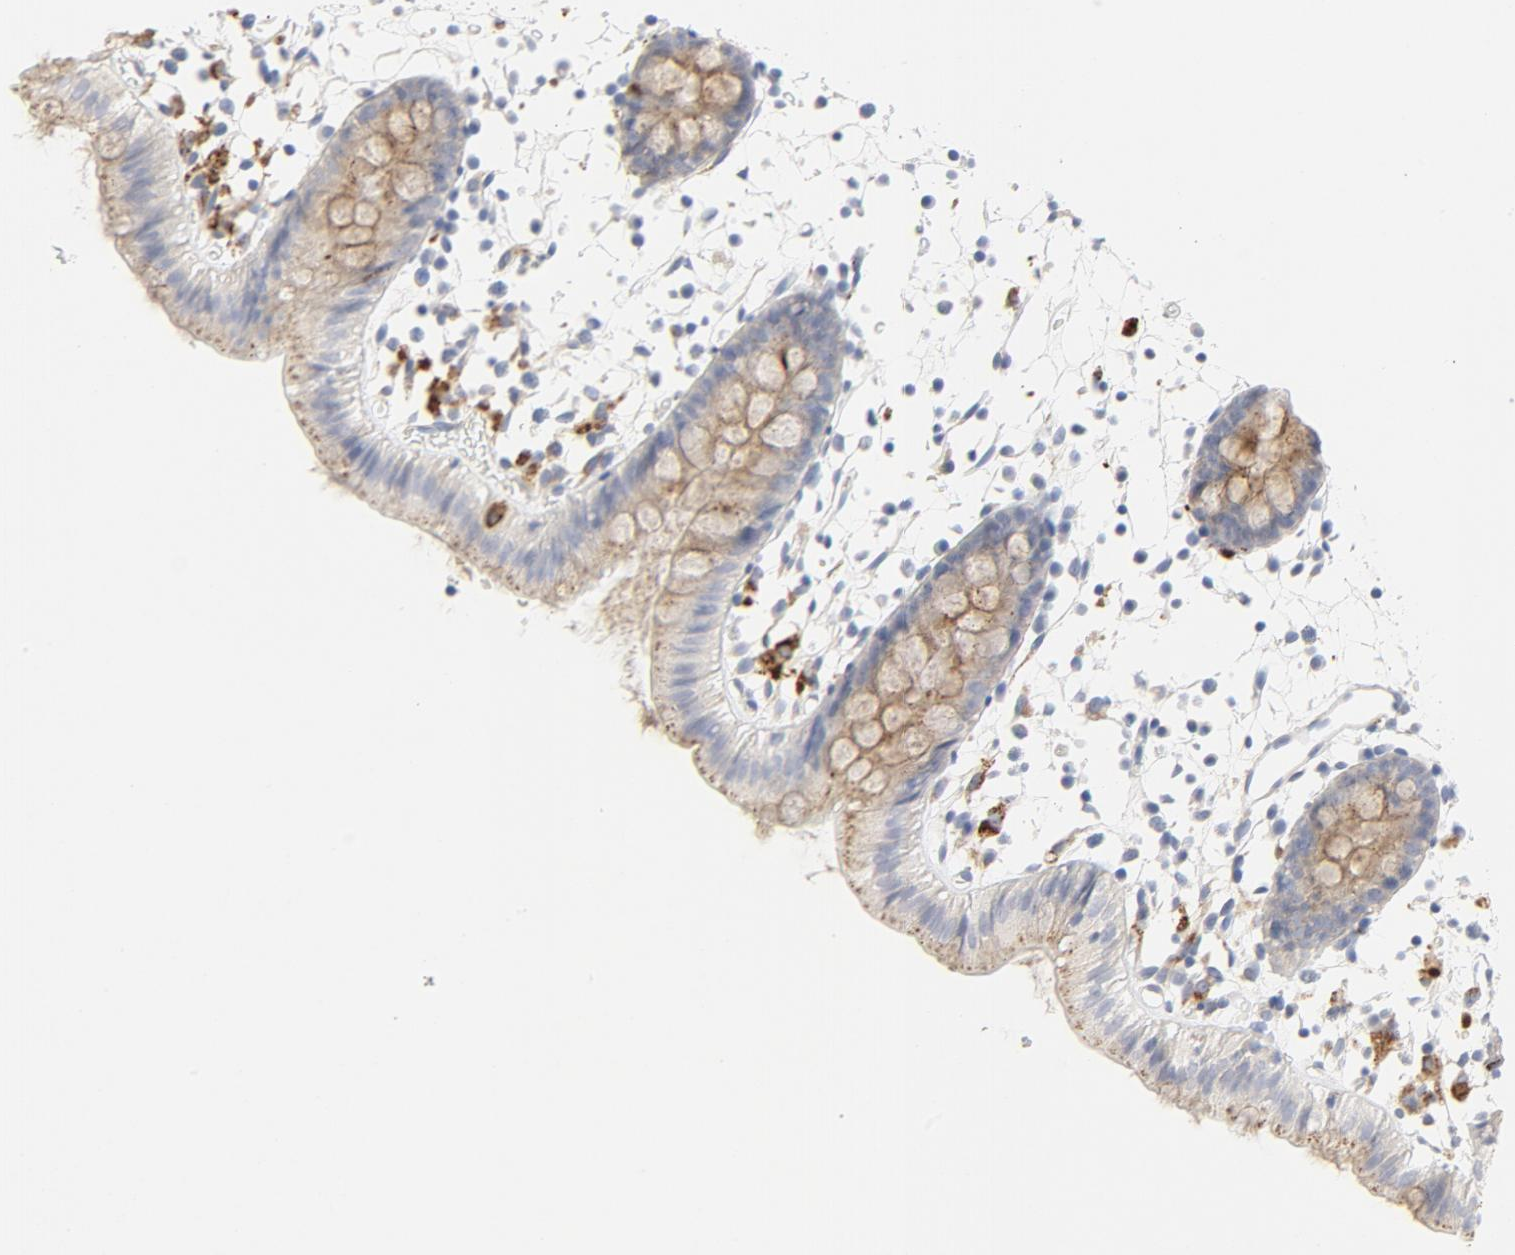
{"staining": {"intensity": "negative", "quantity": "none", "location": "none"}, "tissue": "colon", "cell_type": "Endothelial cells", "image_type": "normal", "snomed": [{"axis": "morphology", "description": "Normal tissue, NOS"}, {"axis": "topography", "description": "Colon"}], "caption": "Protein analysis of benign colon reveals no significant expression in endothelial cells. (Brightfield microscopy of DAB (3,3'-diaminobenzidine) immunohistochemistry (IHC) at high magnification).", "gene": "MAGEB17", "patient": {"sex": "male", "age": 14}}